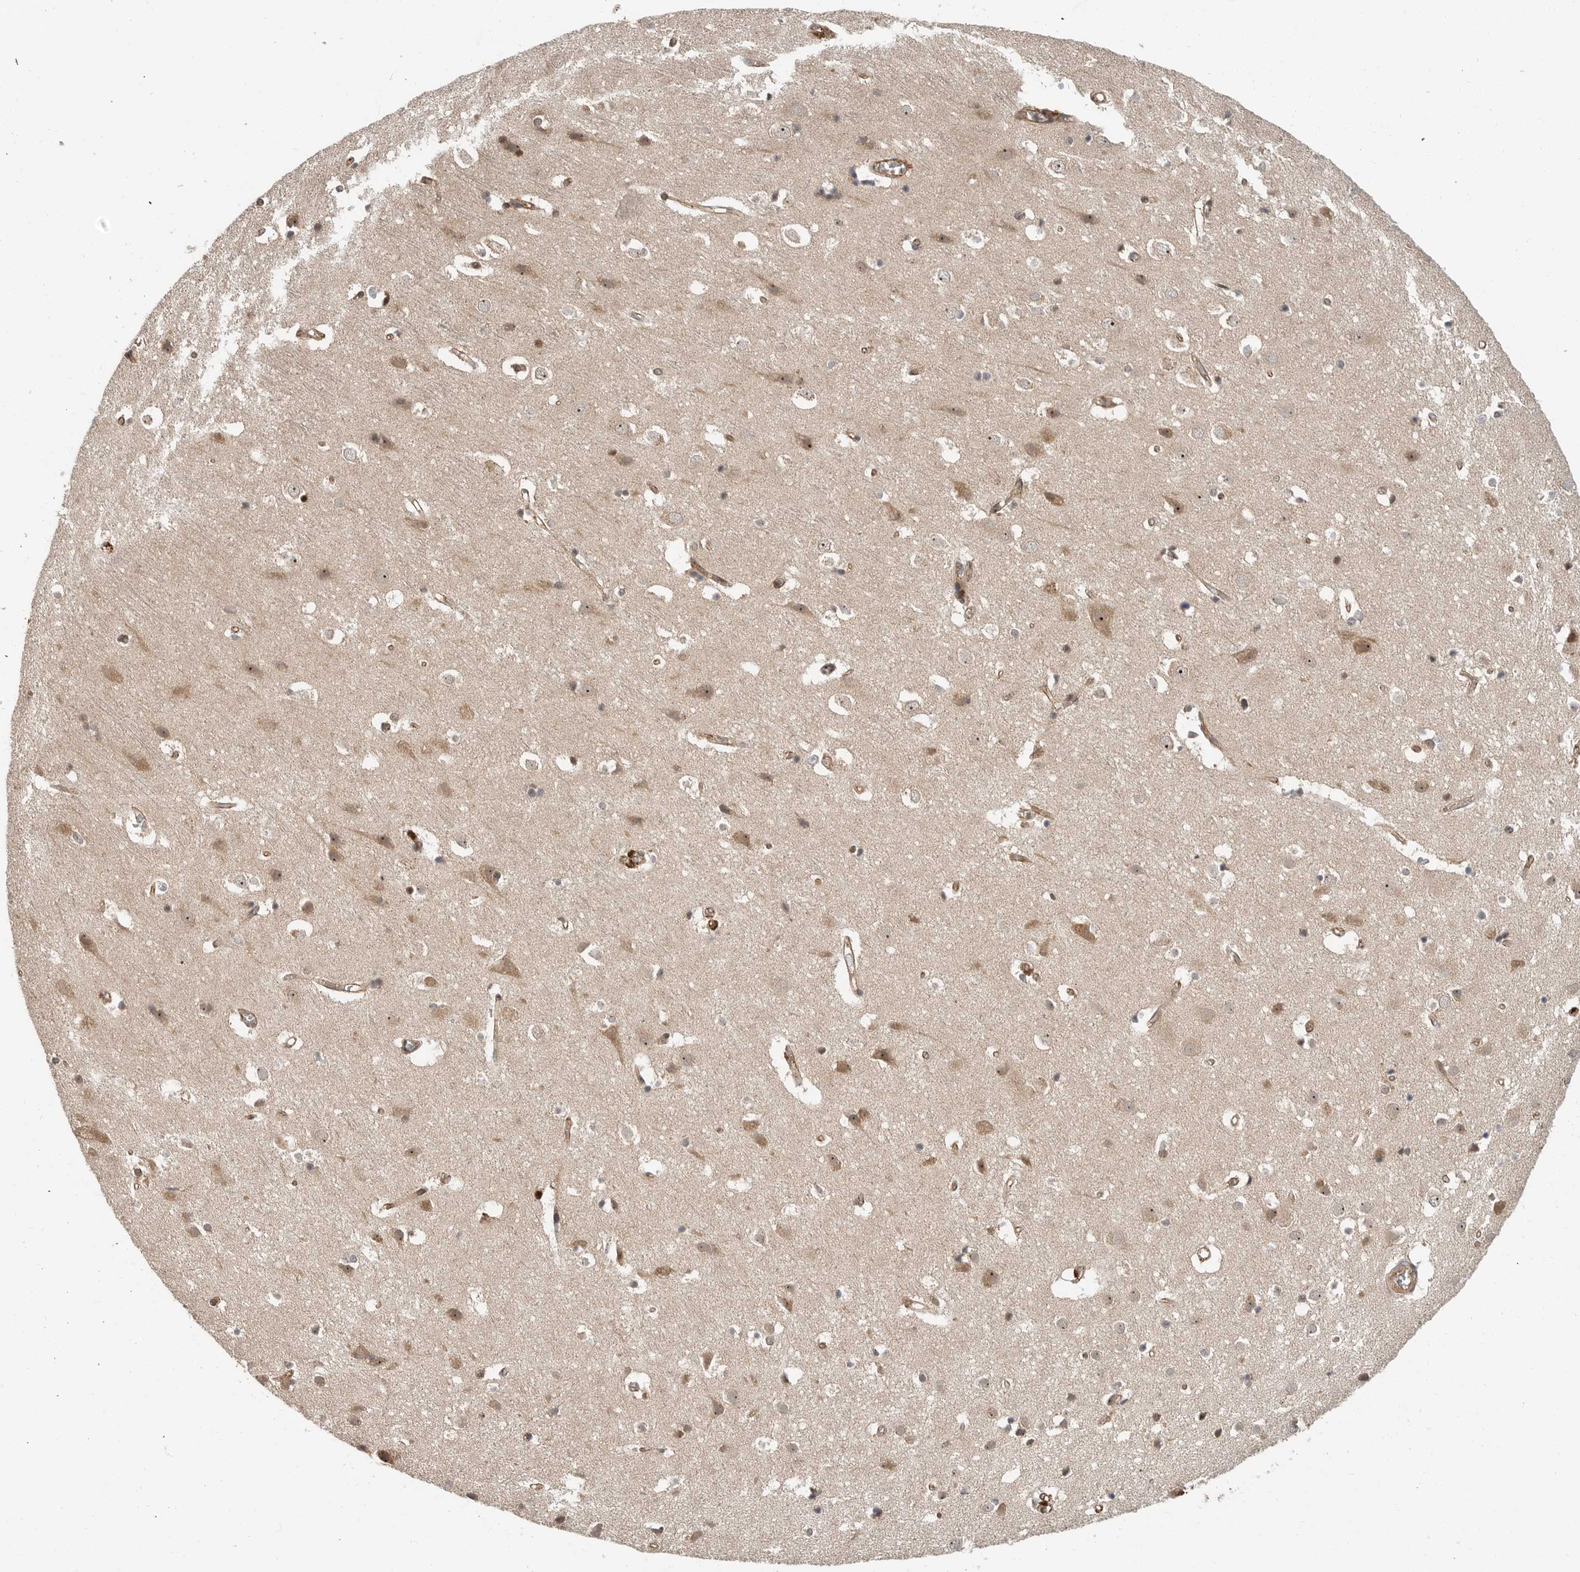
{"staining": {"intensity": "moderate", "quantity": ">75%", "location": "cytoplasmic/membranous"}, "tissue": "cerebral cortex", "cell_type": "Endothelial cells", "image_type": "normal", "snomed": [{"axis": "morphology", "description": "Normal tissue, NOS"}, {"axis": "topography", "description": "Cerebral cortex"}], "caption": "IHC histopathology image of benign cerebral cortex: human cerebral cortex stained using IHC reveals medium levels of moderate protein expression localized specifically in the cytoplasmic/membranous of endothelial cells, appearing as a cytoplasmic/membranous brown color.", "gene": "STRAP", "patient": {"sex": "male", "age": 54}}